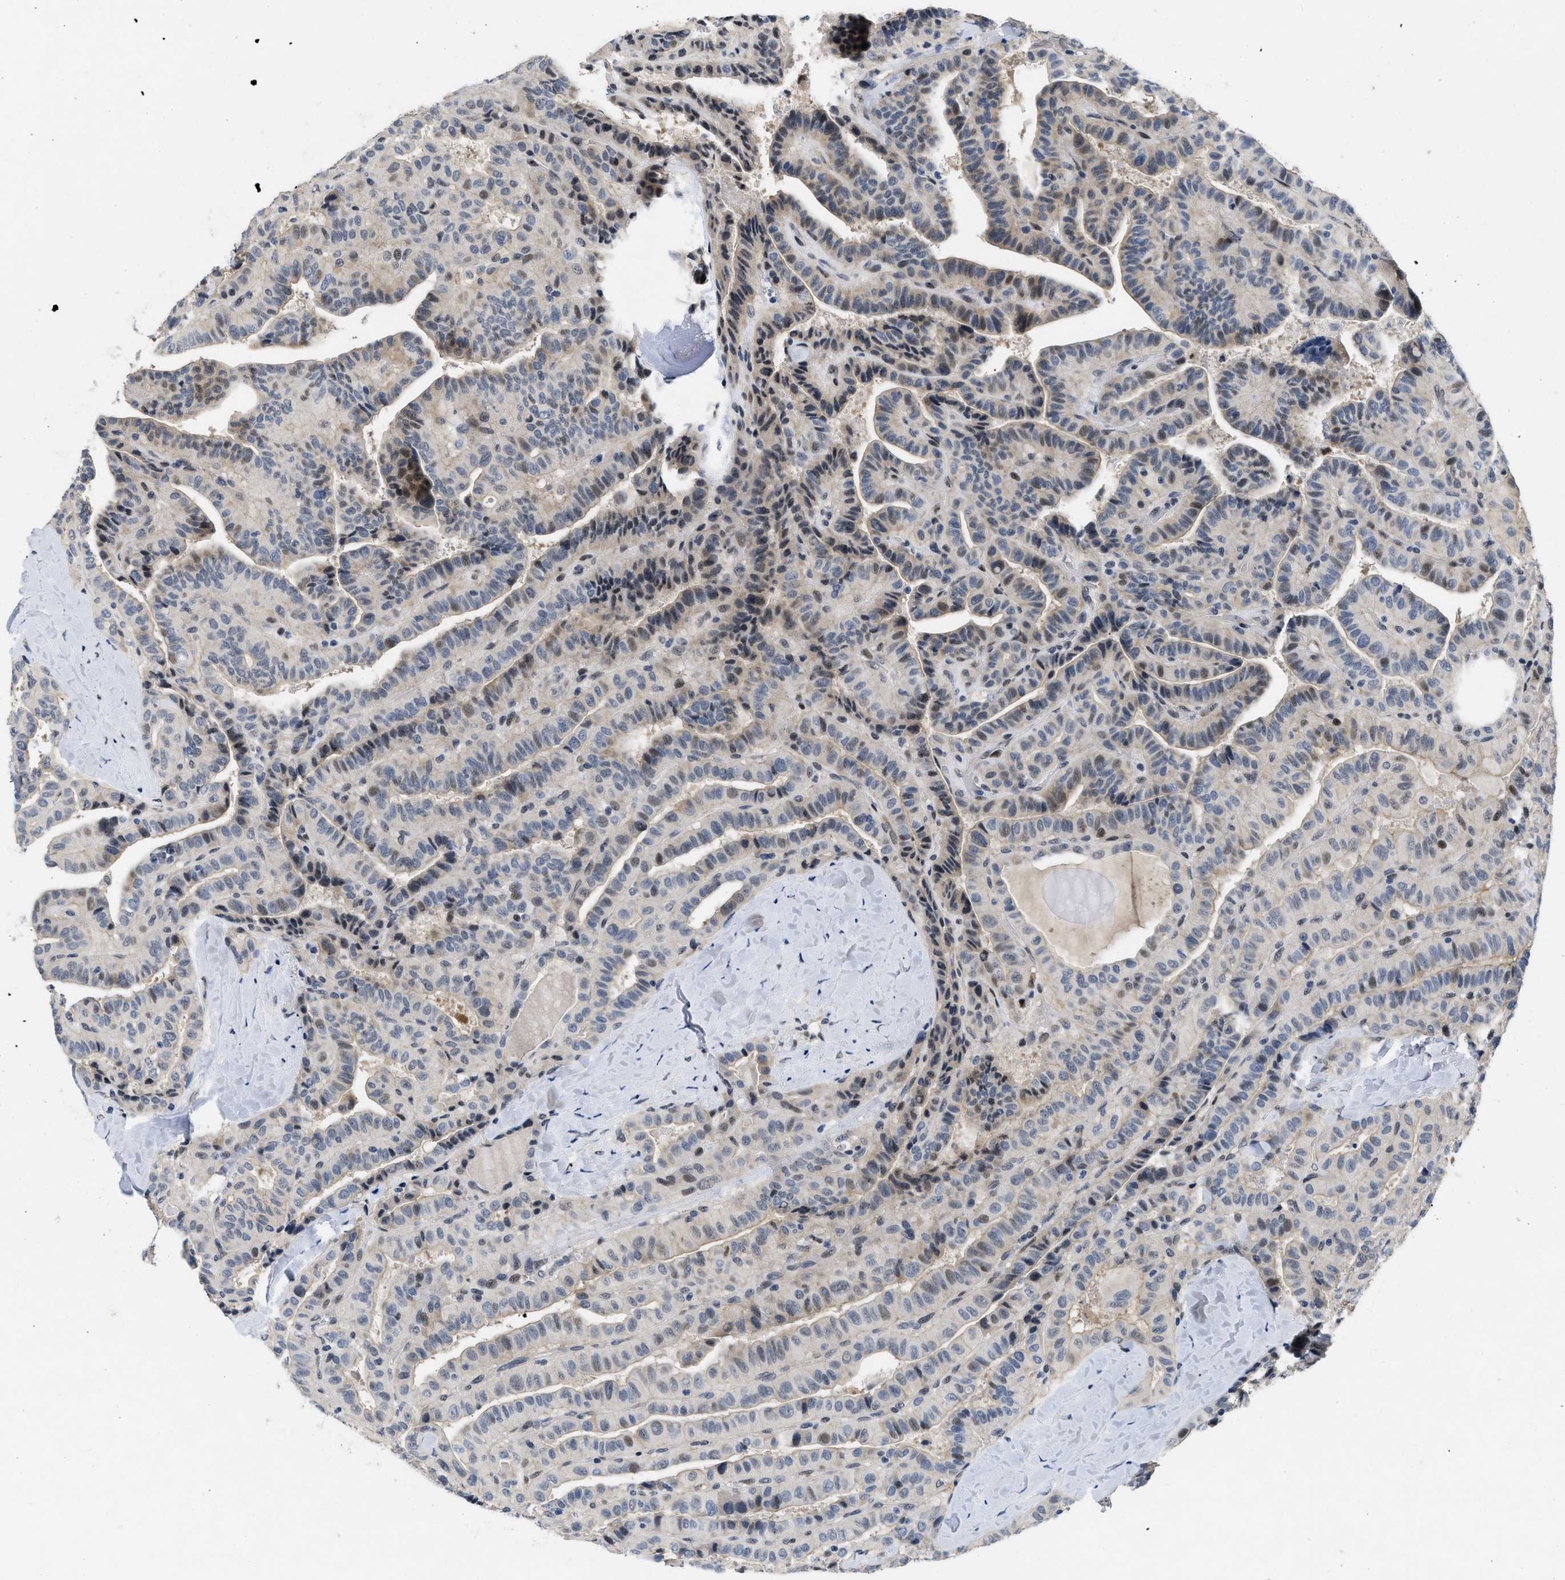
{"staining": {"intensity": "weak", "quantity": "25%-75%", "location": "nuclear"}, "tissue": "thyroid cancer", "cell_type": "Tumor cells", "image_type": "cancer", "snomed": [{"axis": "morphology", "description": "Papillary adenocarcinoma, NOS"}, {"axis": "topography", "description": "Thyroid gland"}], "caption": "A high-resolution histopathology image shows IHC staining of papillary adenocarcinoma (thyroid), which exhibits weak nuclear positivity in about 25%-75% of tumor cells. (IHC, brightfield microscopy, high magnification).", "gene": "VIP", "patient": {"sex": "male", "age": 77}}